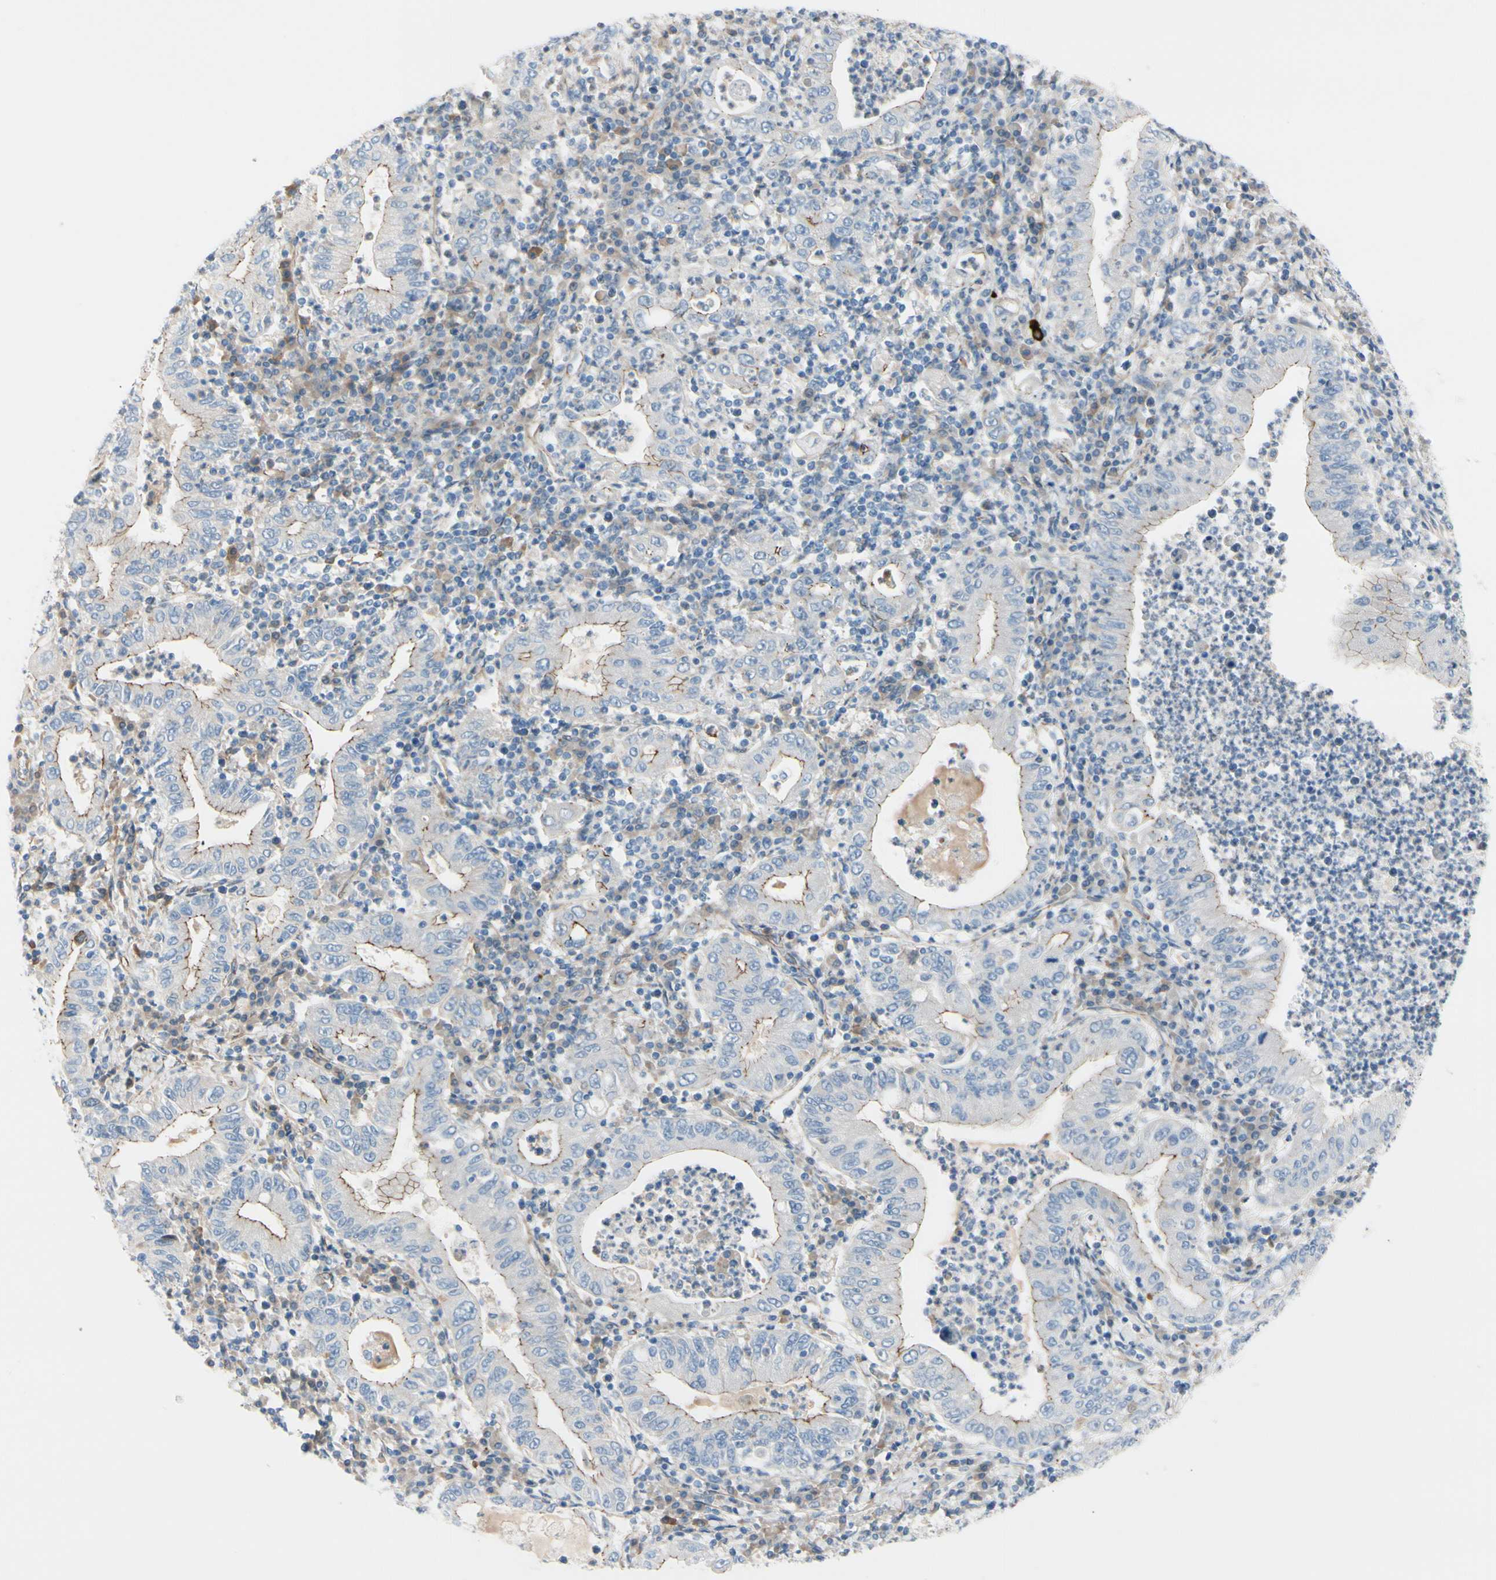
{"staining": {"intensity": "weak", "quantity": "25%-75%", "location": "cytoplasmic/membranous"}, "tissue": "stomach cancer", "cell_type": "Tumor cells", "image_type": "cancer", "snomed": [{"axis": "morphology", "description": "Normal tissue, NOS"}, {"axis": "morphology", "description": "Adenocarcinoma, NOS"}, {"axis": "topography", "description": "Esophagus"}, {"axis": "topography", "description": "Stomach, upper"}, {"axis": "topography", "description": "Peripheral nerve tissue"}], "caption": "This histopathology image exhibits stomach adenocarcinoma stained with immunohistochemistry to label a protein in brown. The cytoplasmic/membranous of tumor cells show weak positivity for the protein. Nuclei are counter-stained blue.", "gene": "TJP1", "patient": {"sex": "male", "age": 62}}